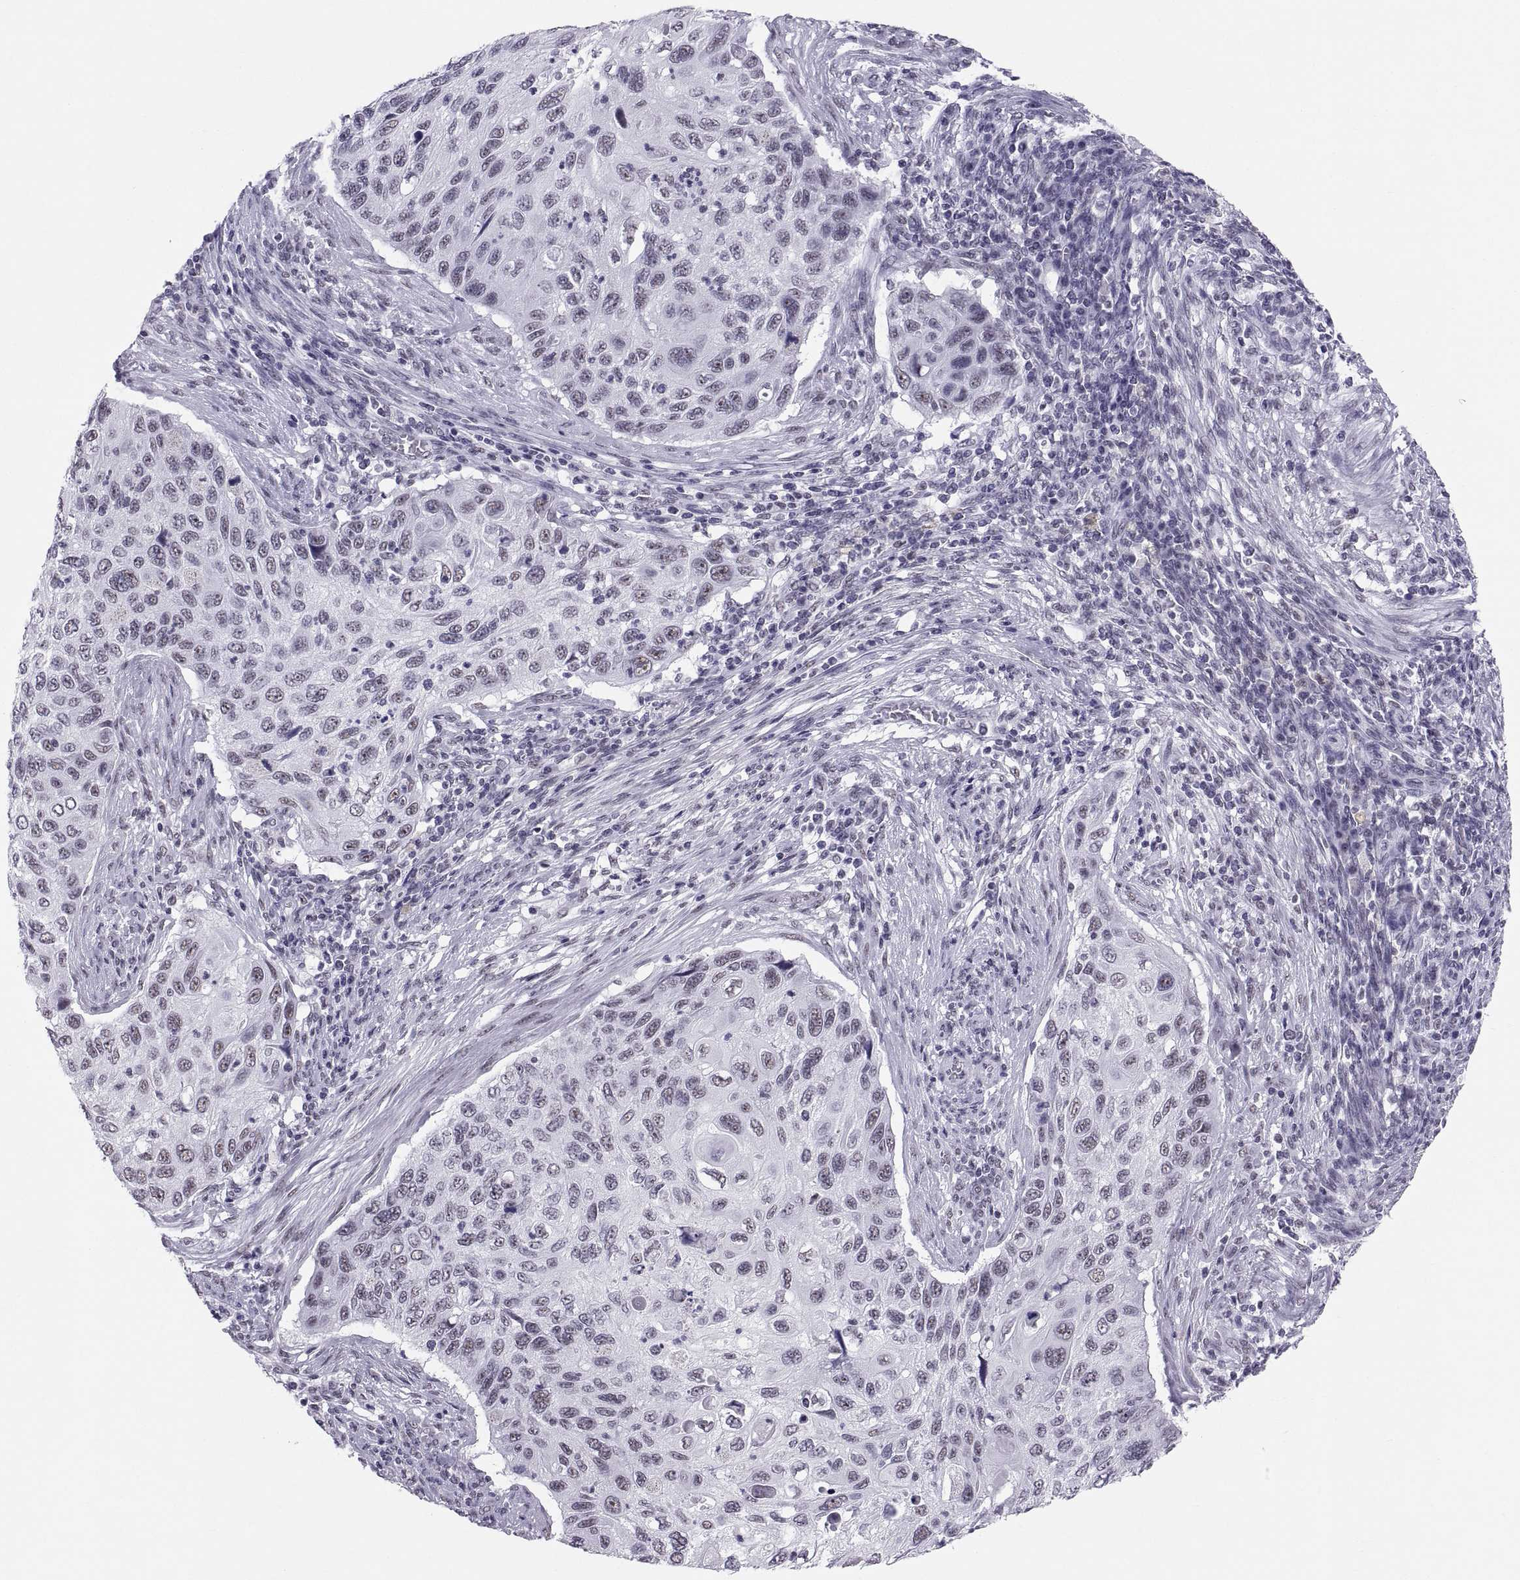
{"staining": {"intensity": "negative", "quantity": "none", "location": "none"}, "tissue": "cervical cancer", "cell_type": "Tumor cells", "image_type": "cancer", "snomed": [{"axis": "morphology", "description": "Squamous cell carcinoma, NOS"}, {"axis": "topography", "description": "Cervix"}], "caption": "Image shows no protein expression in tumor cells of cervical squamous cell carcinoma tissue.", "gene": "NEUROD6", "patient": {"sex": "female", "age": 70}}